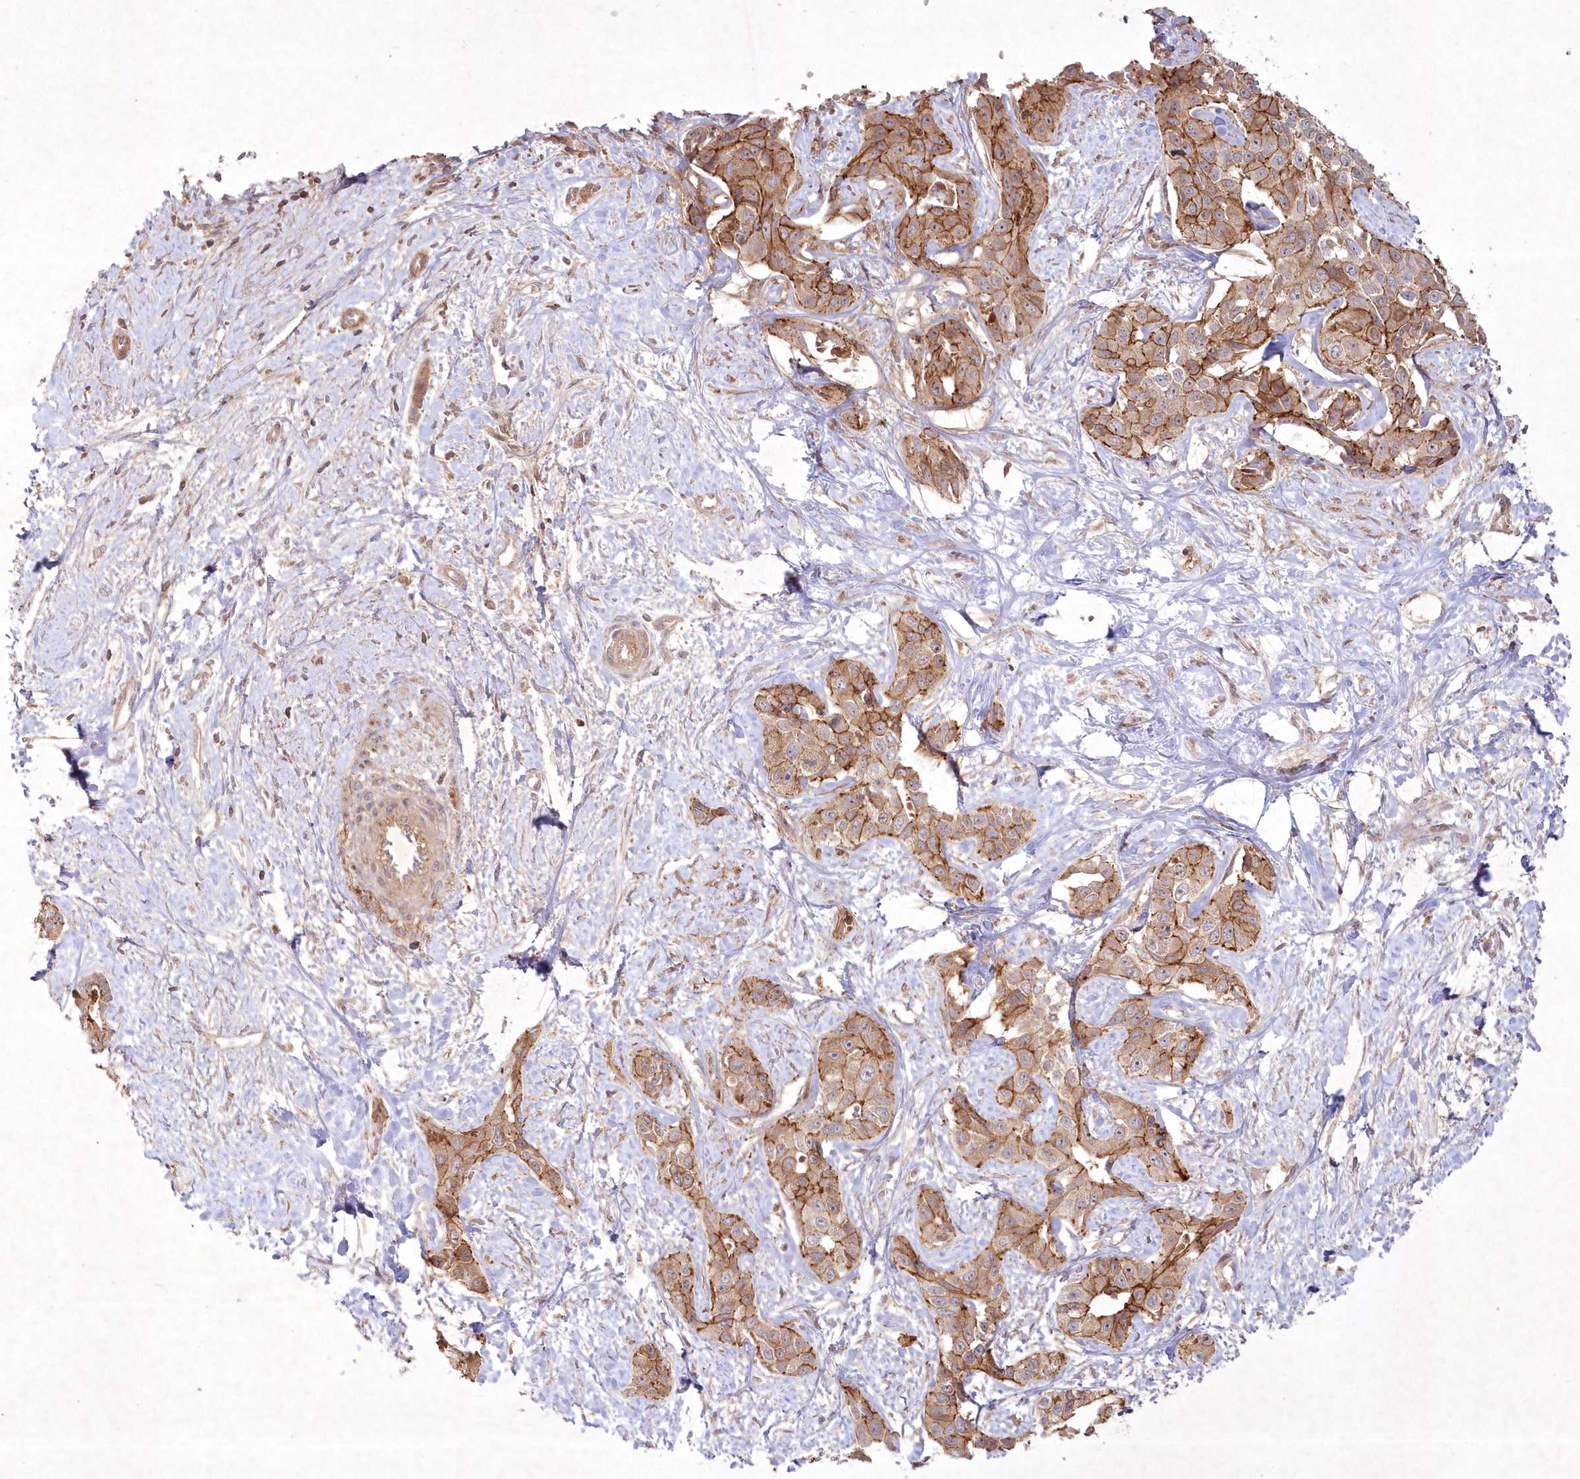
{"staining": {"intensity": "moderate", "quantity": ">75%", "location": "cytoplasmic/membranous"}, "tissue": "liver cancer", "cell_type": "Tumor cells", "image_type": "cancer", "snomed": [{"axis": "morphology", "description": "Cholangiocarcinoma"}, {"axis": "topography", "description": "Liver"}], "caption": "Tumor cells reveal medium levels of moderate cytoplasmic/membranous positivity in about >75% of cells in liver cholangiocarcinoma.", "gene": "TOGARAM2", "patient": {"sex": "male", "age": 59}}